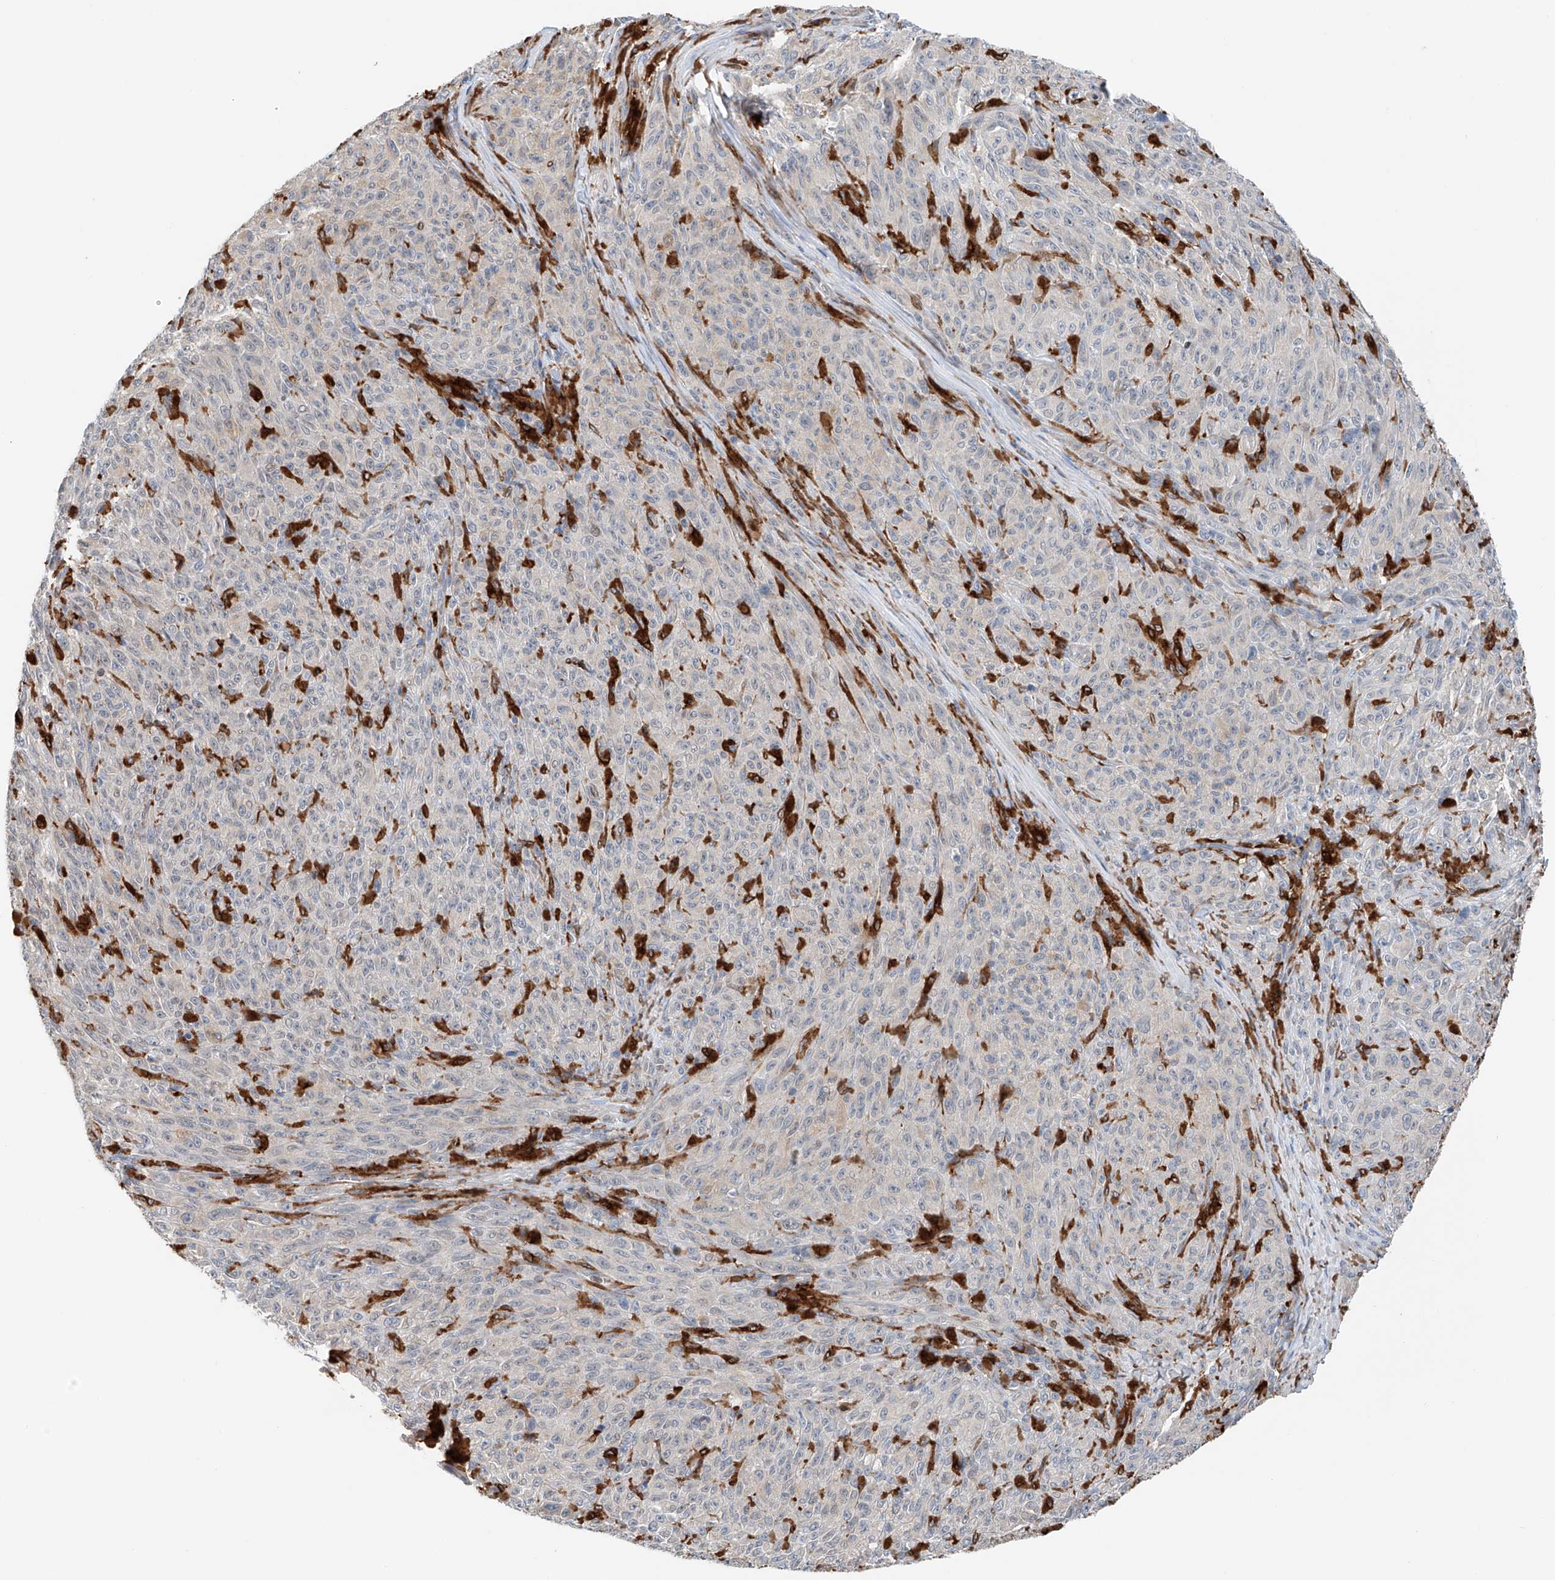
{"staining": {"intensity": "negative", "quantity": "none", "location": "none"}, "tissue": "melanoma", "cell_type": "Tumor cells", "image_type": "cancer", "snomed": [{"axis": "morphology", "description": "Malignant melanoma, NOS"}, {"axis": "topography", "description": "Skin"}], "caption": "The photomicrograph shows no significant expression in tumor cells of melanoma.", "gene": "TBXAS1", "patient": {"sex": "female", "age": 82}}